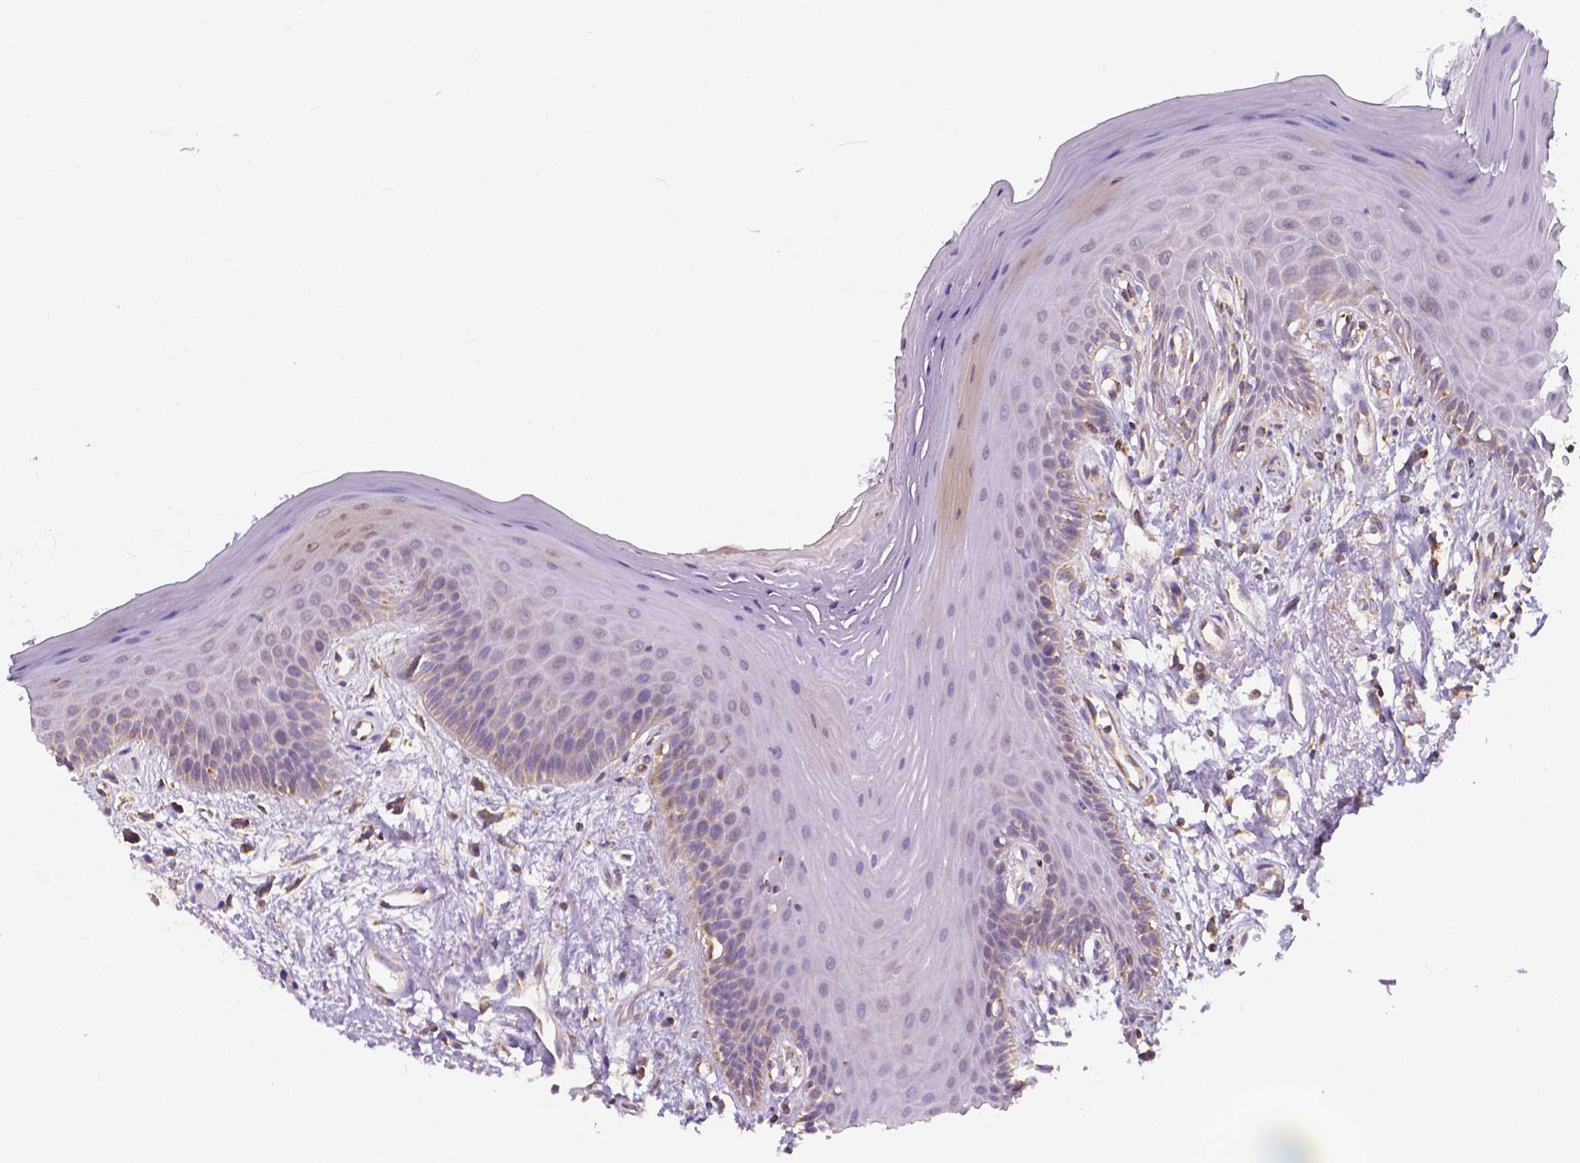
{"staining": {"intensity": "weak", "quantity": "25%-75%", "location": "cytoplasmic/membranous"}, "tissue": "oral mucosa", "cell_type": "Squamous epithelial cells", "image_type": "normal", "snomed": [{"axis": "morphology", "description": "Normal tissue, NOS"}, {"axis": "morphology", "description": "Normal morphology"}, {"axis": "topography", "description": "Oral tissue"}], "caption": "High-magnification brightfield microscopy of normal oral mucosa stained with DAB (3,3'-diaminobenzidine) (brown) and counterstained with hematoxylin (blue). squamous epithelial cells exhibit weak cytoplasmic/membranous expression is seen in about25%-75% of cells. (Stains: DAB in brown, nuclei in blue, Microscopy: brightfield microscopy at high magnification).", "gene": "SNCAIP", "patient": {"sex": "female", "age": 76}}